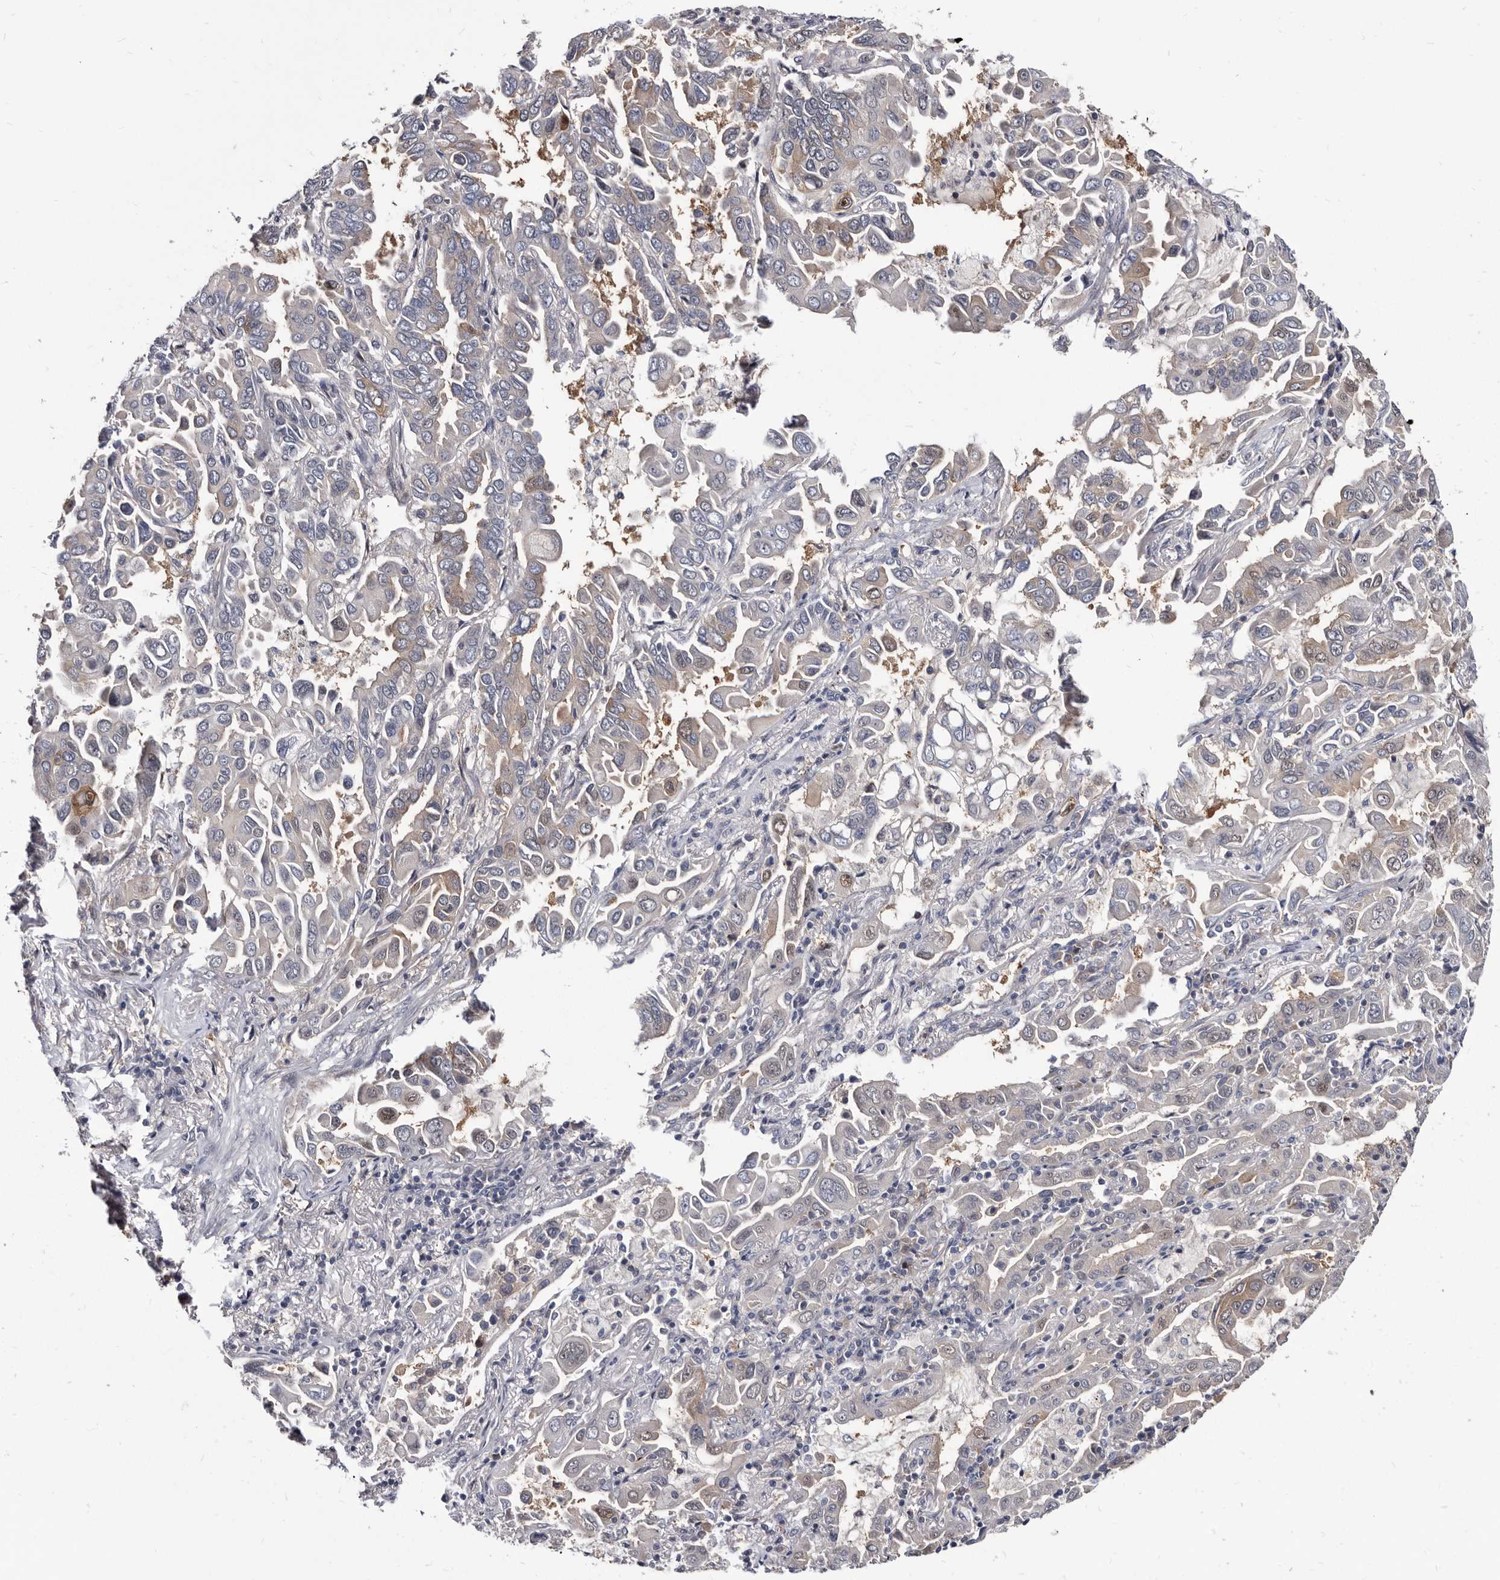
{"staining": {"intensity": "weak", "quantity": "<25%", "location": "cytoplasmic/membranous"}, "tissue": "lung cancer", "cell_type": "Tumor cells", "image_type": "cancer", "snomed": [{"axis": "morphology", "description": "Adenocarcinoma, NOS"}, {"axis": "topography", "description": "Lung"}], "caption": "Immunohistochemistry (IHC) photomicrograph of lung adenocarcinoma stained for a protein (brown), which reveals no positivity in tumor cells.", "gene": "ABCF2", "patient": {"sex": "male", "age": 64}}